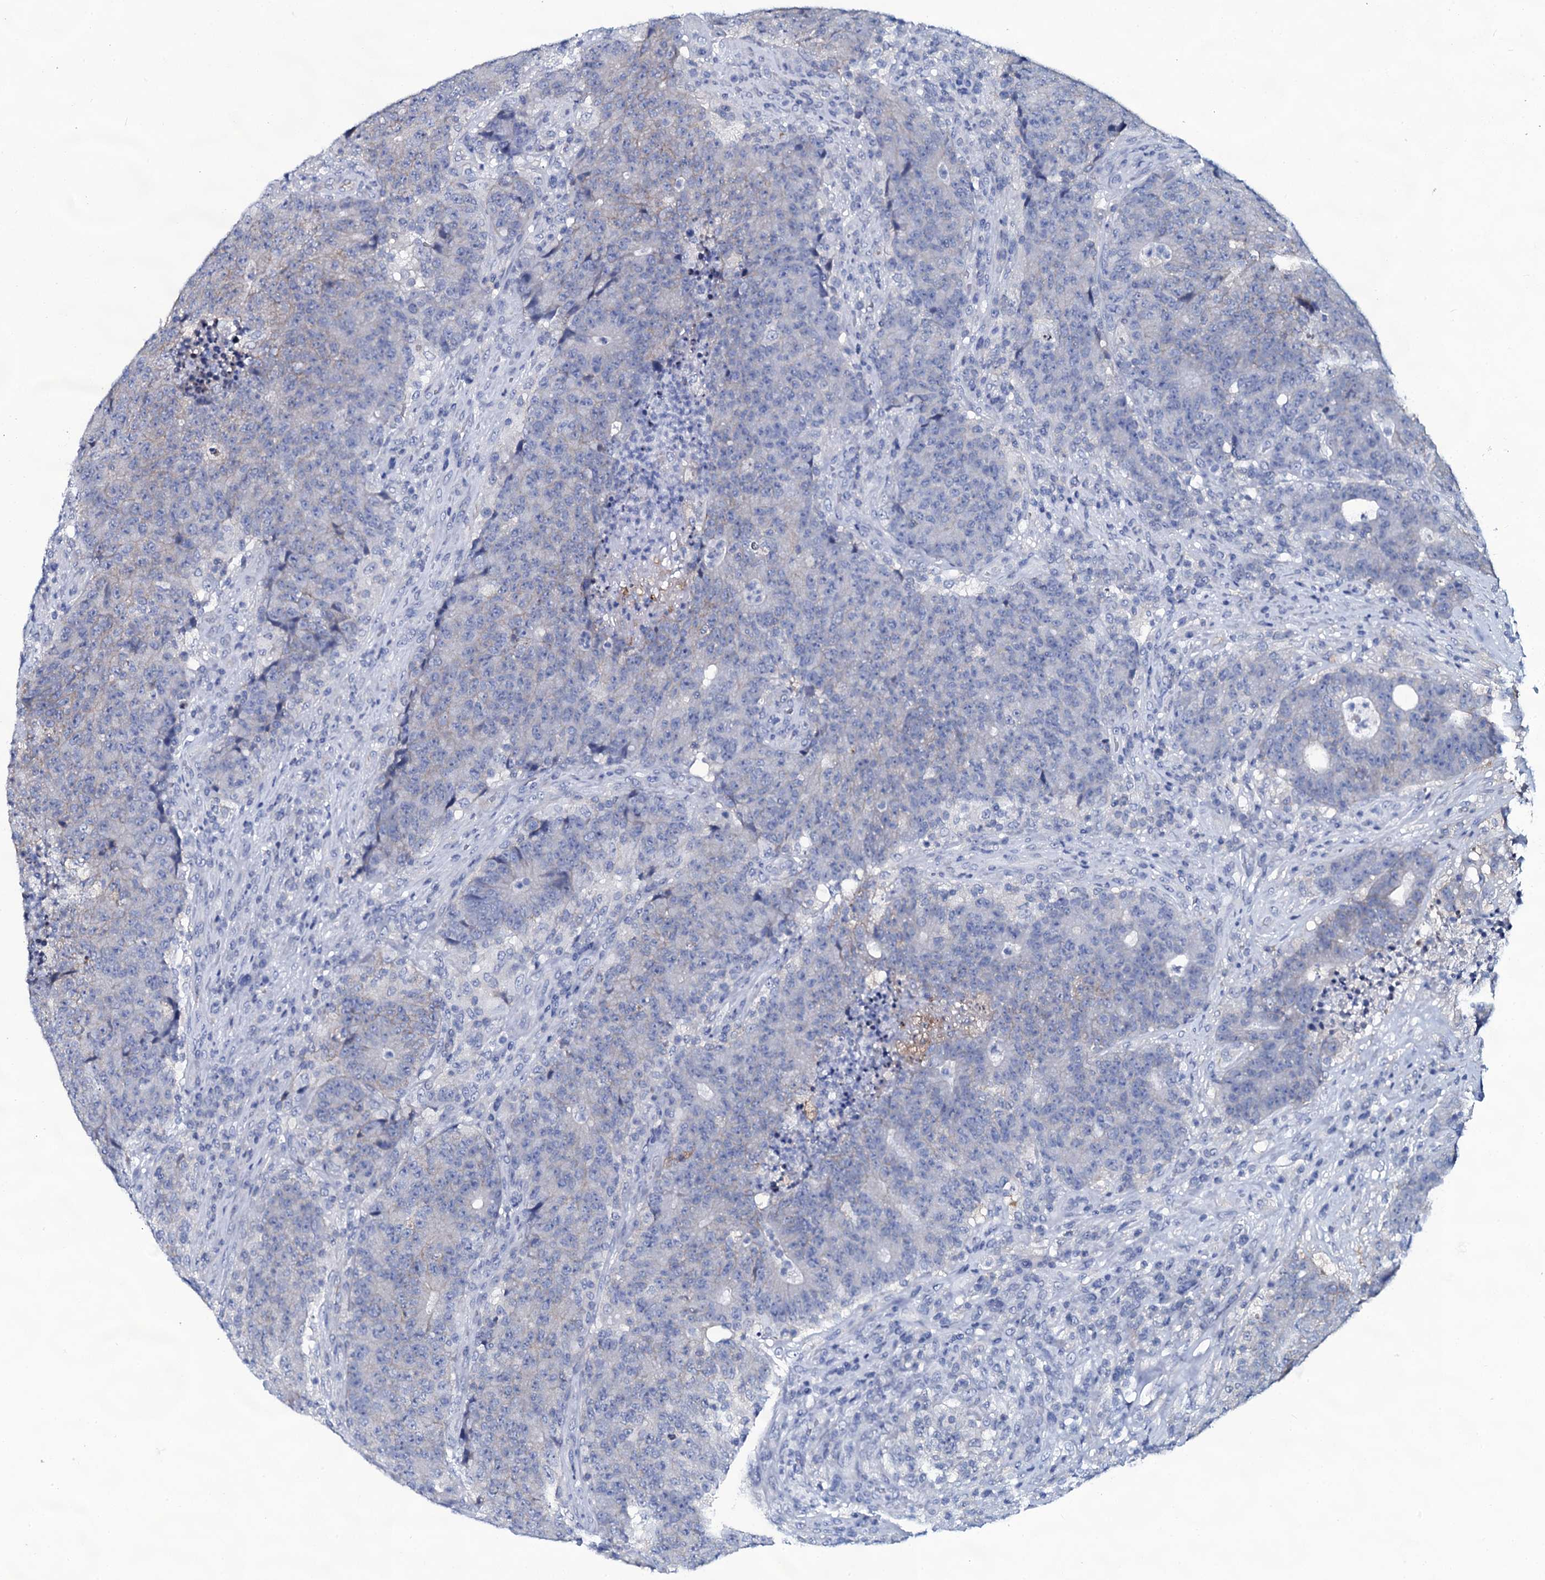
{"staining": {"intensity": "negative", "quantity": "none", "location": "none"}, "tissue": "colorectal cancer", "cell_type": "Tumor cells", "image_type": "cancer", "snomed": [{"axis": "morphology", "description": "Adenocarcinoma, NOS"}, {"axis": "topography", "description": "Colon"}], "caption": "The image shows no staining of tumor cells in adenocarcinoma (colorectal).", "gene": "SLC4A7", "patient": {"sex": "female", "age": 75}}